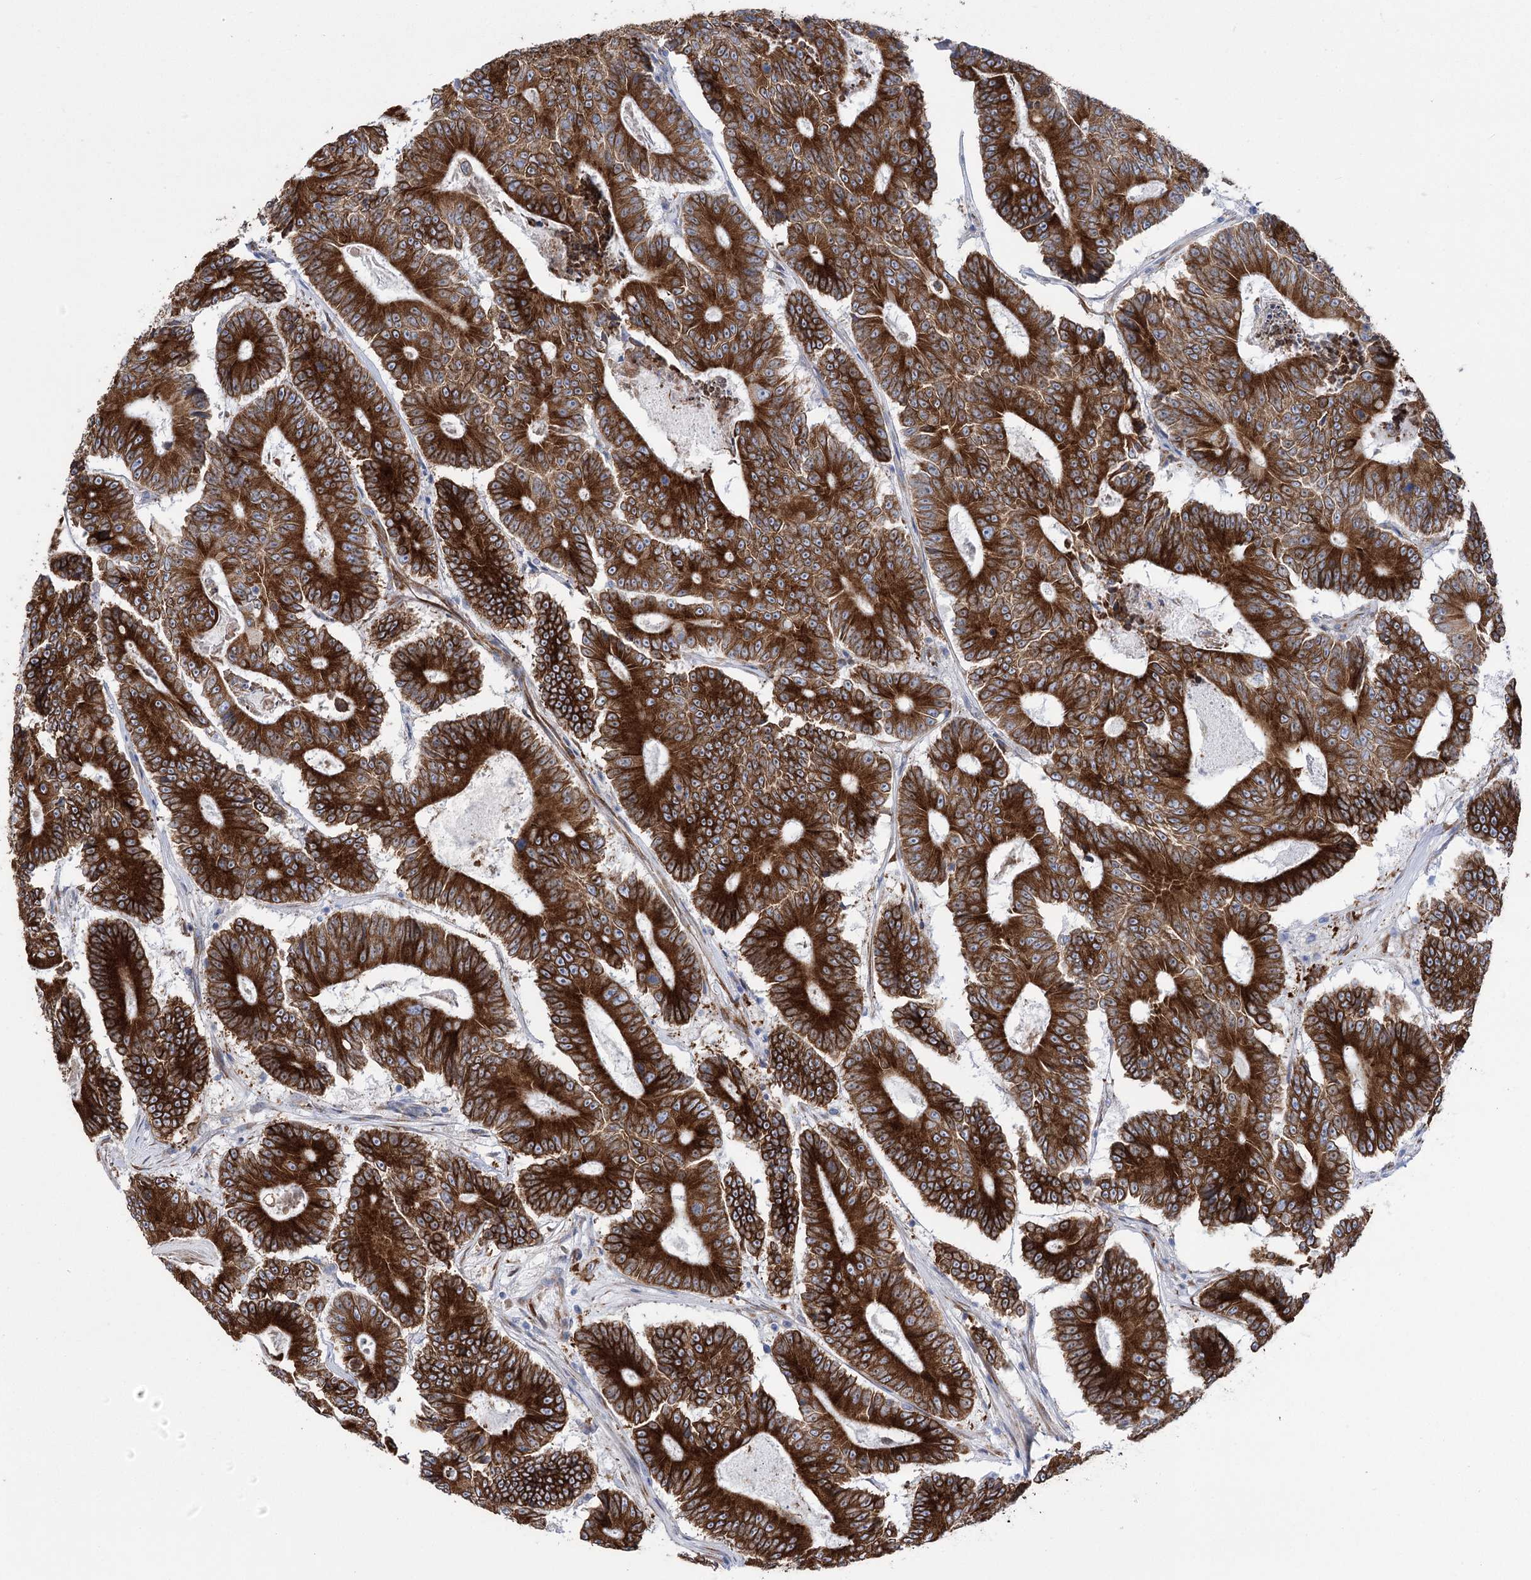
{"staining": {"intensity": "strong", "quantity": ">75%", "location": "cytoplasmic/membranous"}, "tissue": "colorectal cancer", "cell_type": "Tumor cells", "image_type": "cancer", "snomed": [{"axis": "morphology", "description": "Adenocarcinoma, NOS"}, {"axis": "topography", "description": "Colon"}], "caption": "Tumor cells demonstrate high levels of strong cytoplasmic/membranous staining in approximately >75% of cells in colorectal cancer.", "gene": "YTHDC2", "patient": {"sex": "male", "age": 83}}